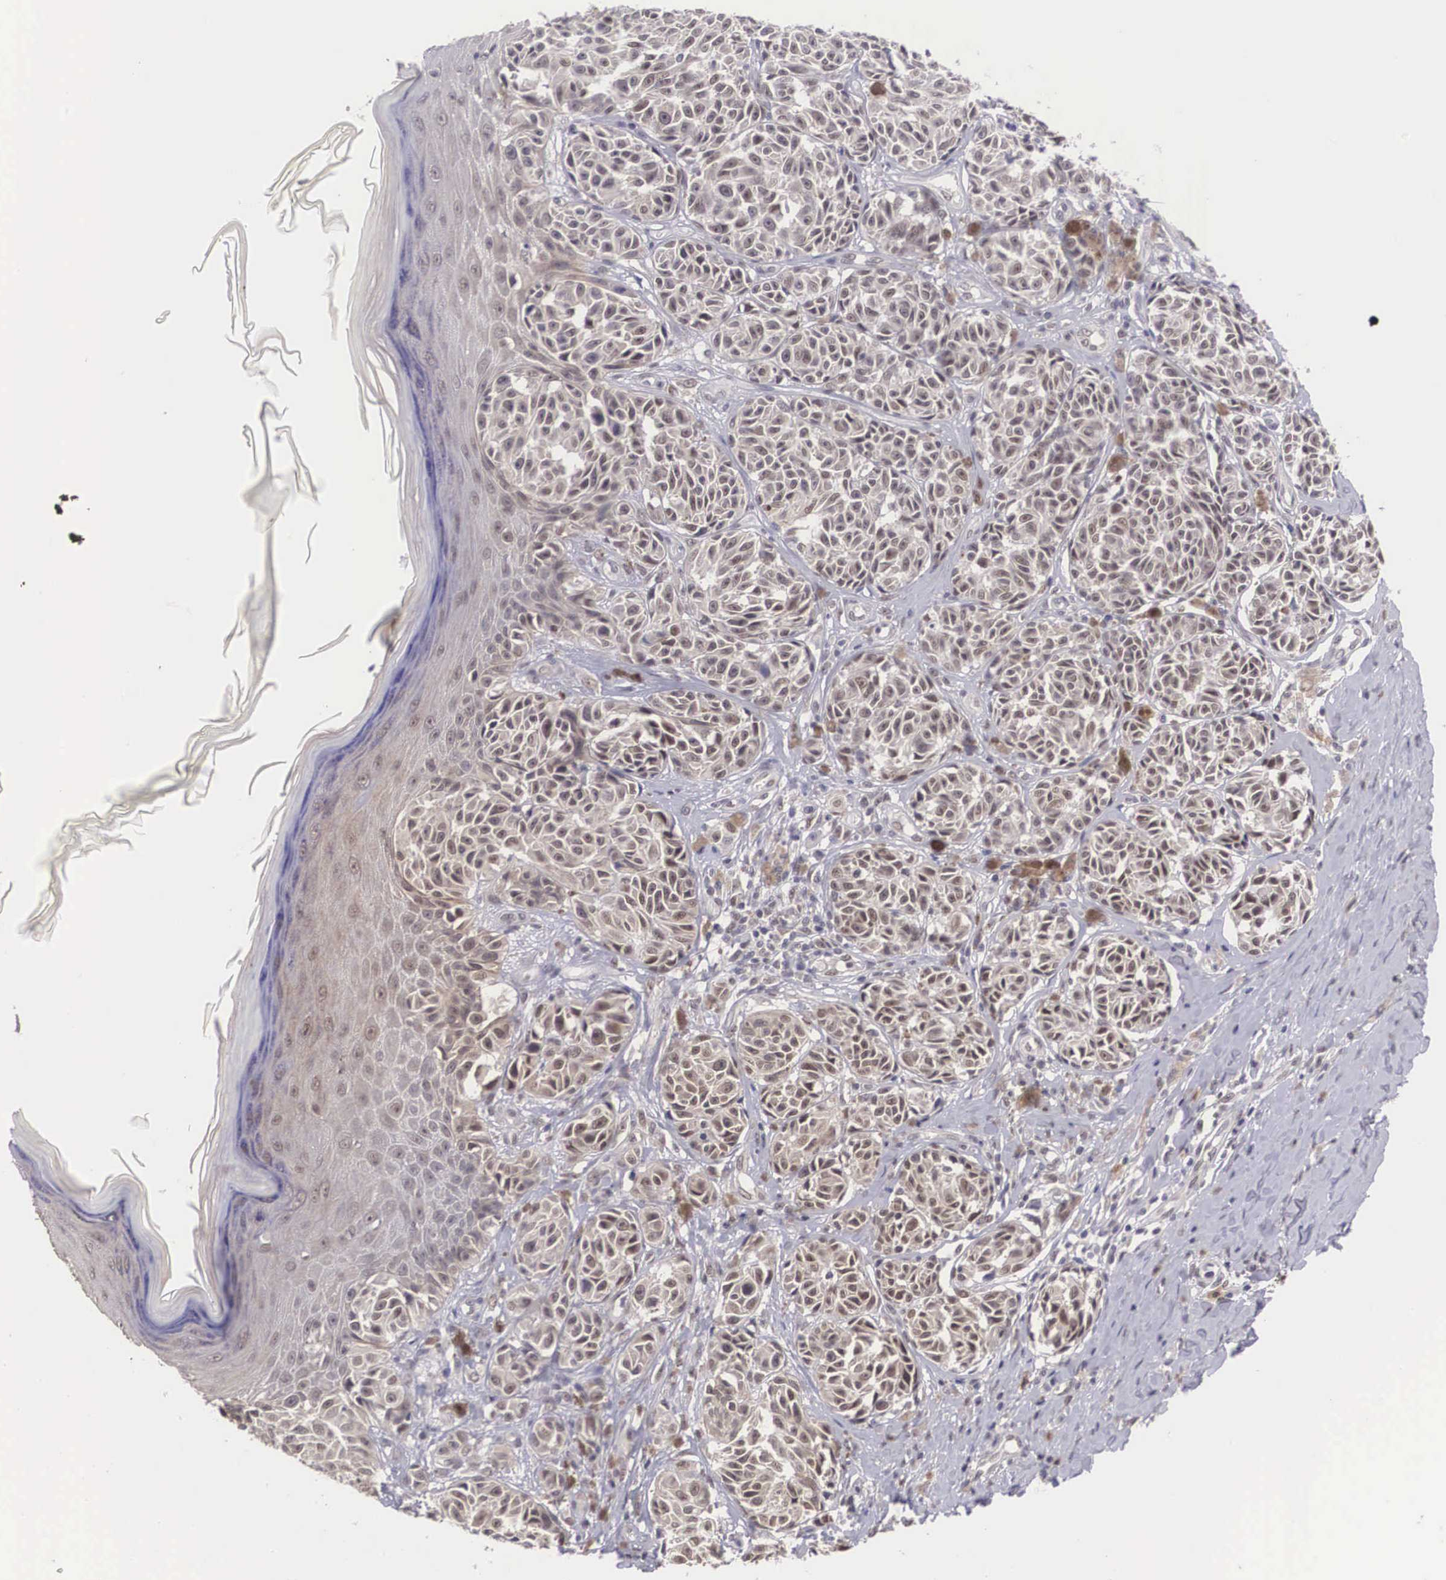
{"staining": {"intensity": "weak", "quantity": ">75%", "location": "cytoplasmic/membranous,nuclear"}, "tissue": "melanoma", "cell_type": "Tumor cells", "image_type": "cancer", "snomed": [{"axis": "morphology", "description": "Malignant melanoma, NOS"}, {"axis": "topography", "description": "Skin"}], "caption": "A high-resolution micrograph shows immunohistochemistry (IHC) staining of malignant melanoma, which exhibits weak cytoplasmic/membranous and nuclear positivity in about >75% of tumor cells.", "gene": "NINL", "patient": {"sex": "male", "age": 49}}